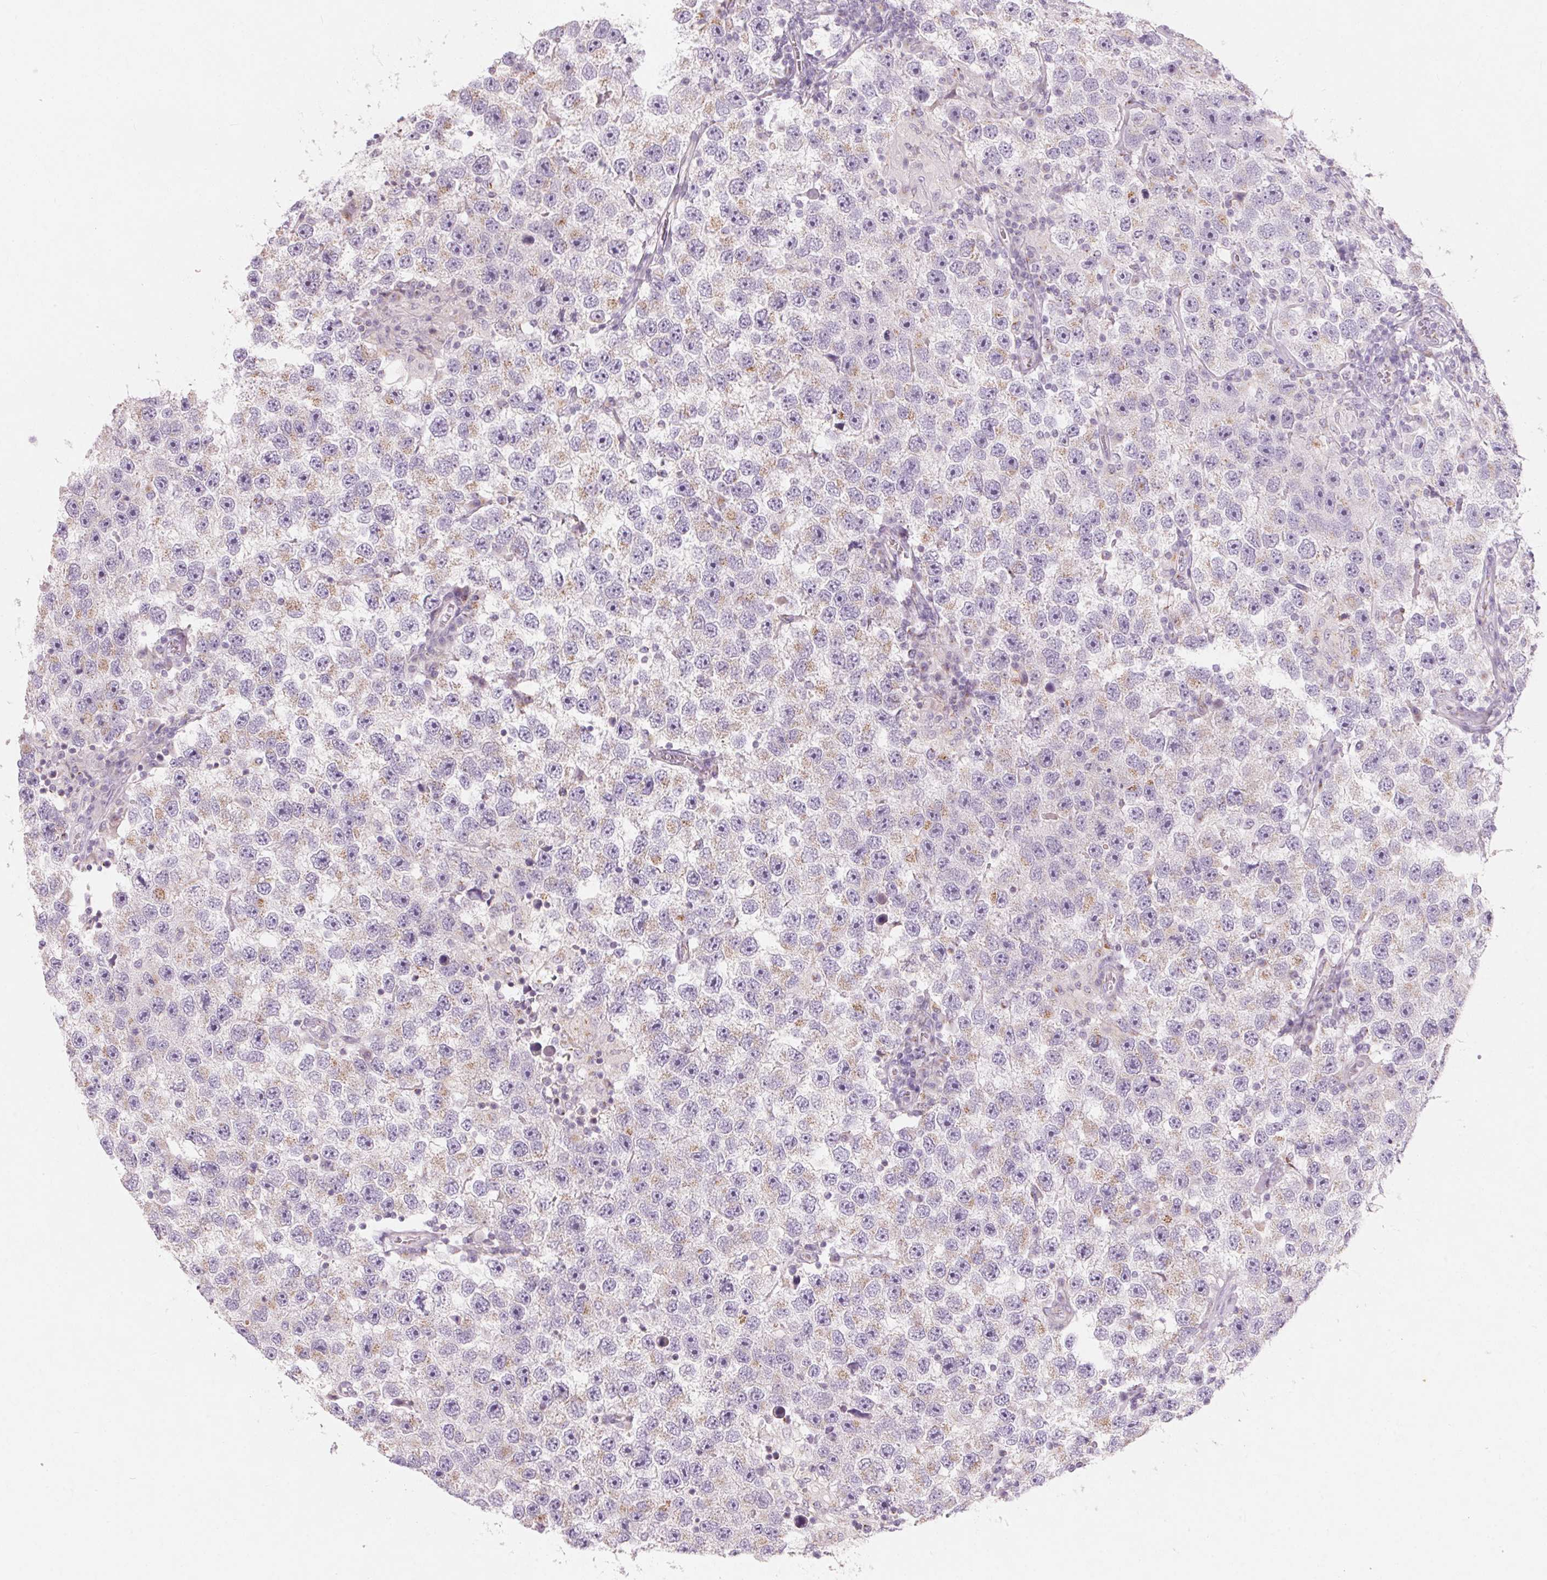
{"staining": {"intensity": "weak", "quantity": "<25%", "location": "cytoplasmic/membranous"}, "tissue": "testis cancer", "cell_type": "Tumor cells", "image_type": "cancer", "snomed": [{"axis": "morphology", "description": "Seminoma, NOS"}, {"axis": "topography", "description": "Testis"}], "caption": "The IHC image has no significant staining in tumor cells of seminoma (testis) tissue. (DAB IHC, high magnification).", "gene": "DRAM2", "patient": {"sex": "male", "age": 26}}